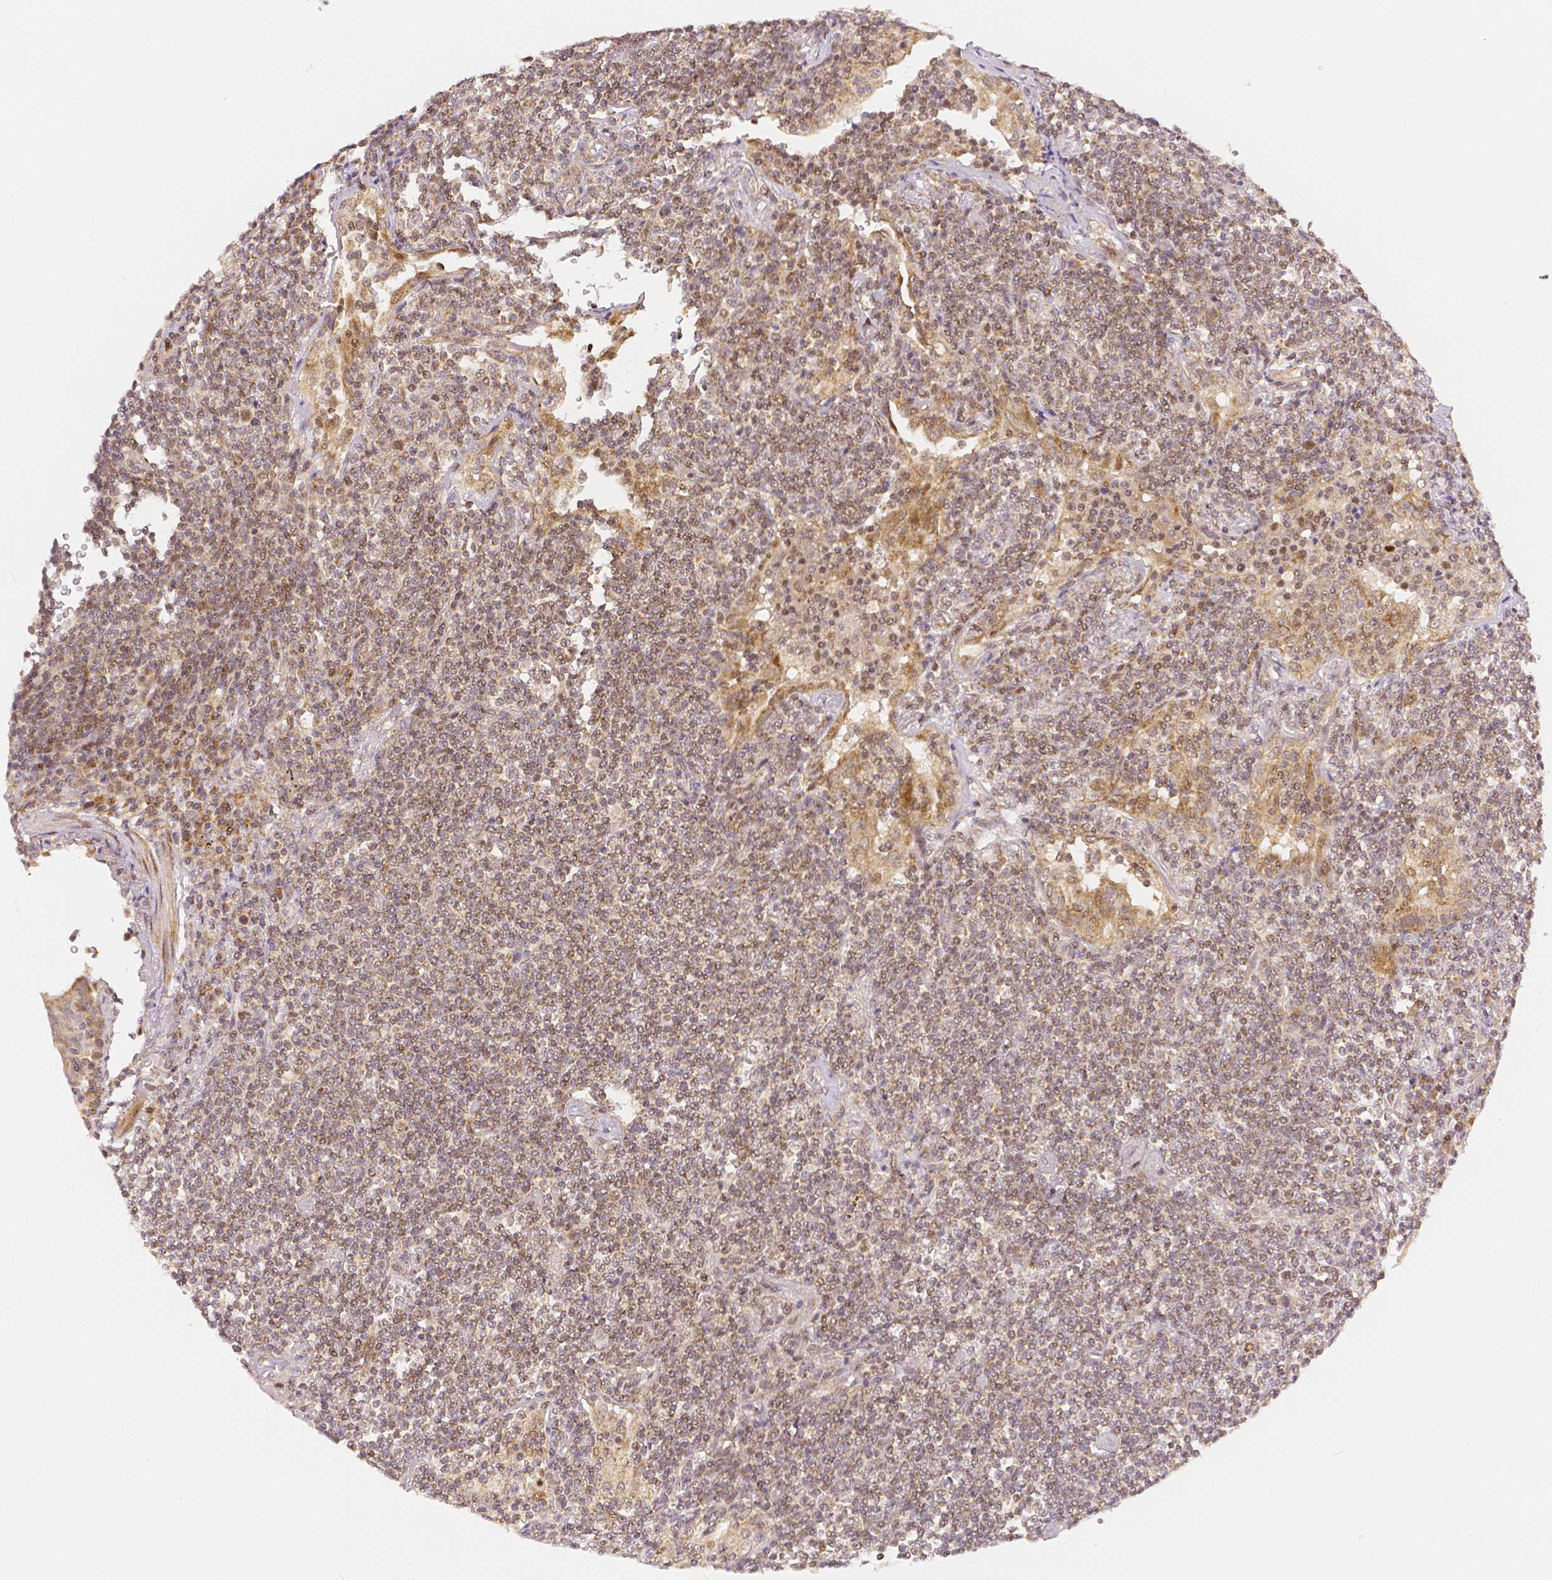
{"staining": {"intensity": "weak", "quantity": ">75%", "location": "cytoplasmic/membranous,nuclear"}, "tissue": "lymphoma", "cell_type": "Tumor cells", "image_type": "cancer", "snomed": [{"axis": "morphology", "description": "Malignant lymphoma, non-Hodgkin's type, Low grade"}, {"axis": "topography", "description": "Lung"}], "caption": "Immunohistochemical staining of human lymphoma exhibits low levels of weak cytoplasmic/membranous and nuclear staining in about >75% of tumor cells.", "gene": "RHOT1", "patient": {"sex": "female", "age": 71}}